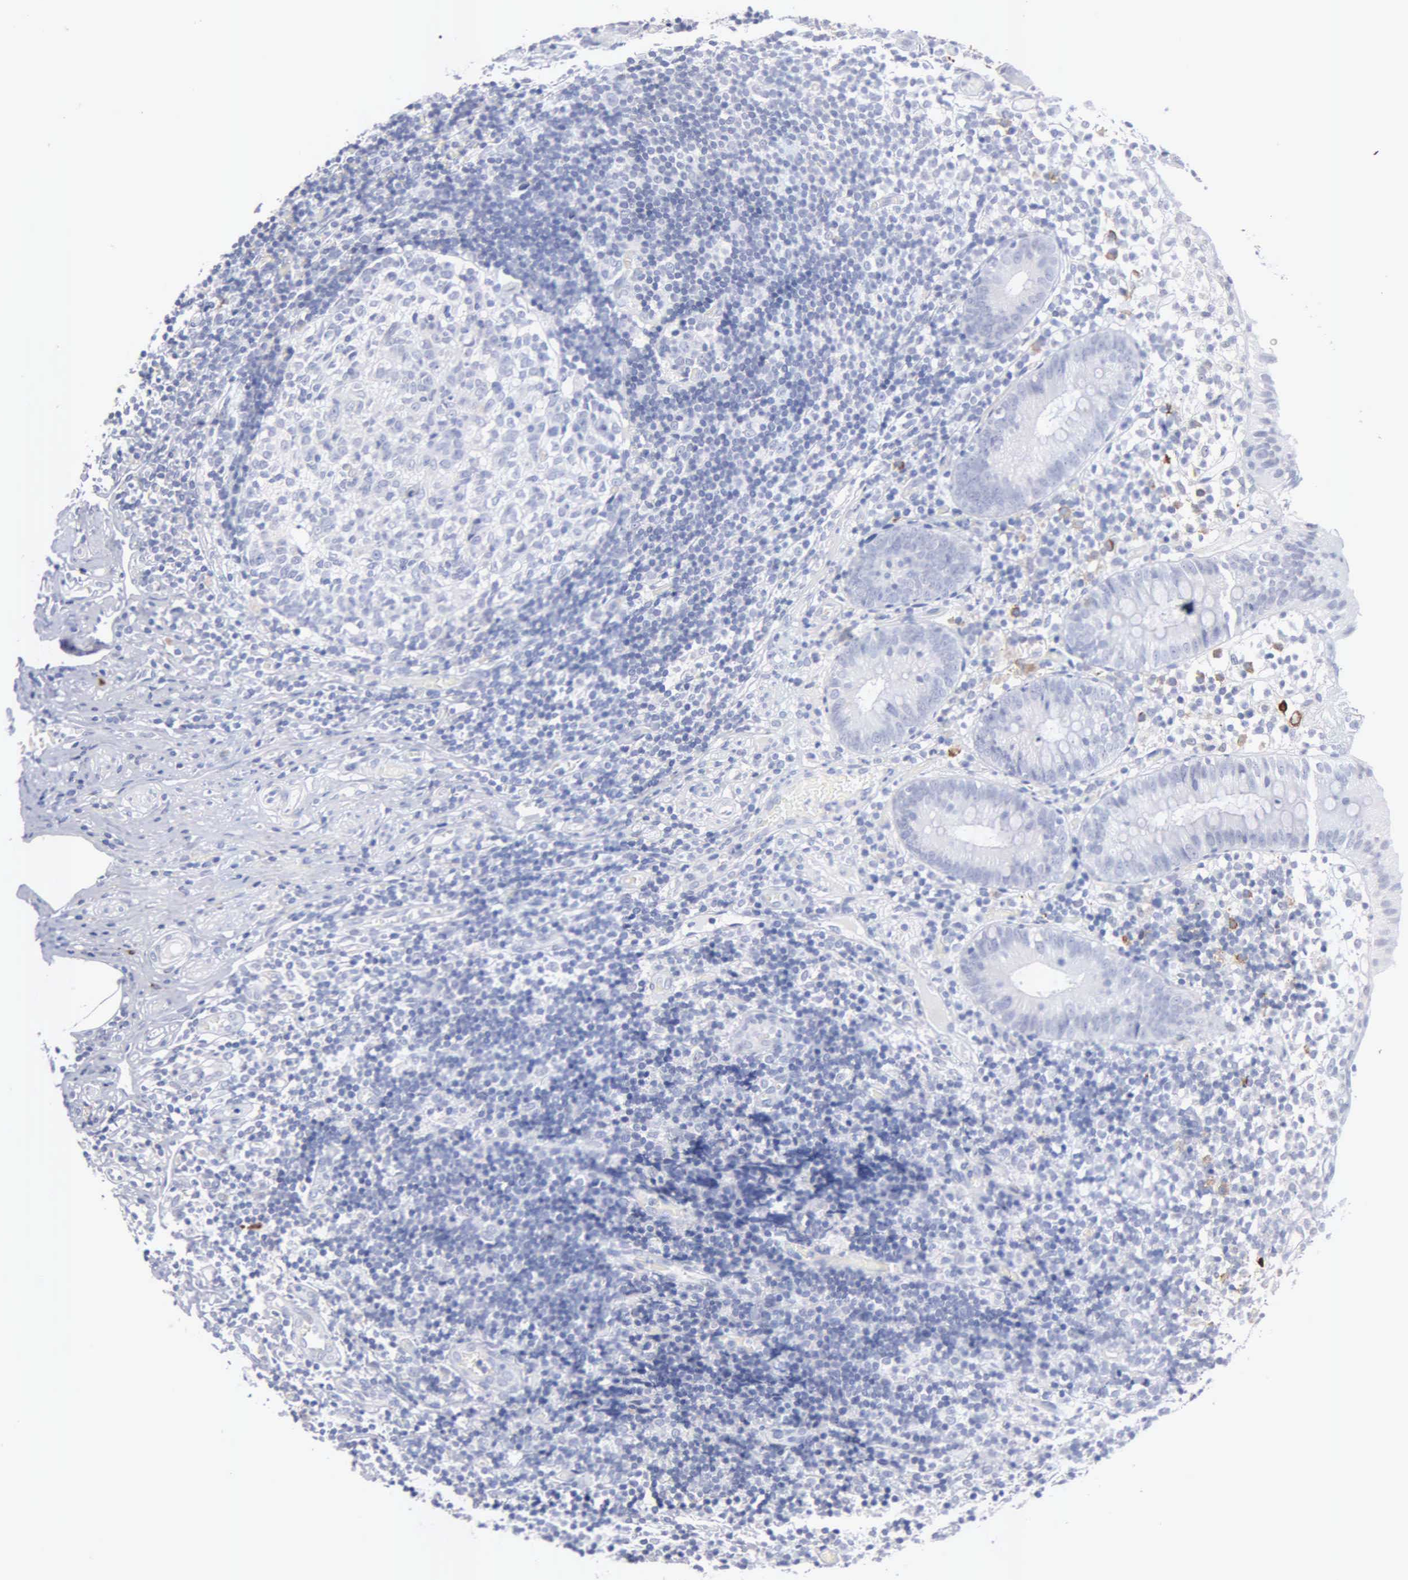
{"staining": {"intensity": "negative", "quantity": "none", "location": "none"}, "tissue": "appendix", "cell_type": "Glandular cells", "image_type": "normal", "snomed": [{"axis": "morphology", "description": "Normal tissue, NOS"}, {"axis": "topography", "description": "Appendix"}], "caption": "Immunohistochemistry of normal human appendix displays no expression in glandular cells.", "gene": "ASPHD2", "patient": {"sex": "male", "age": 25}}